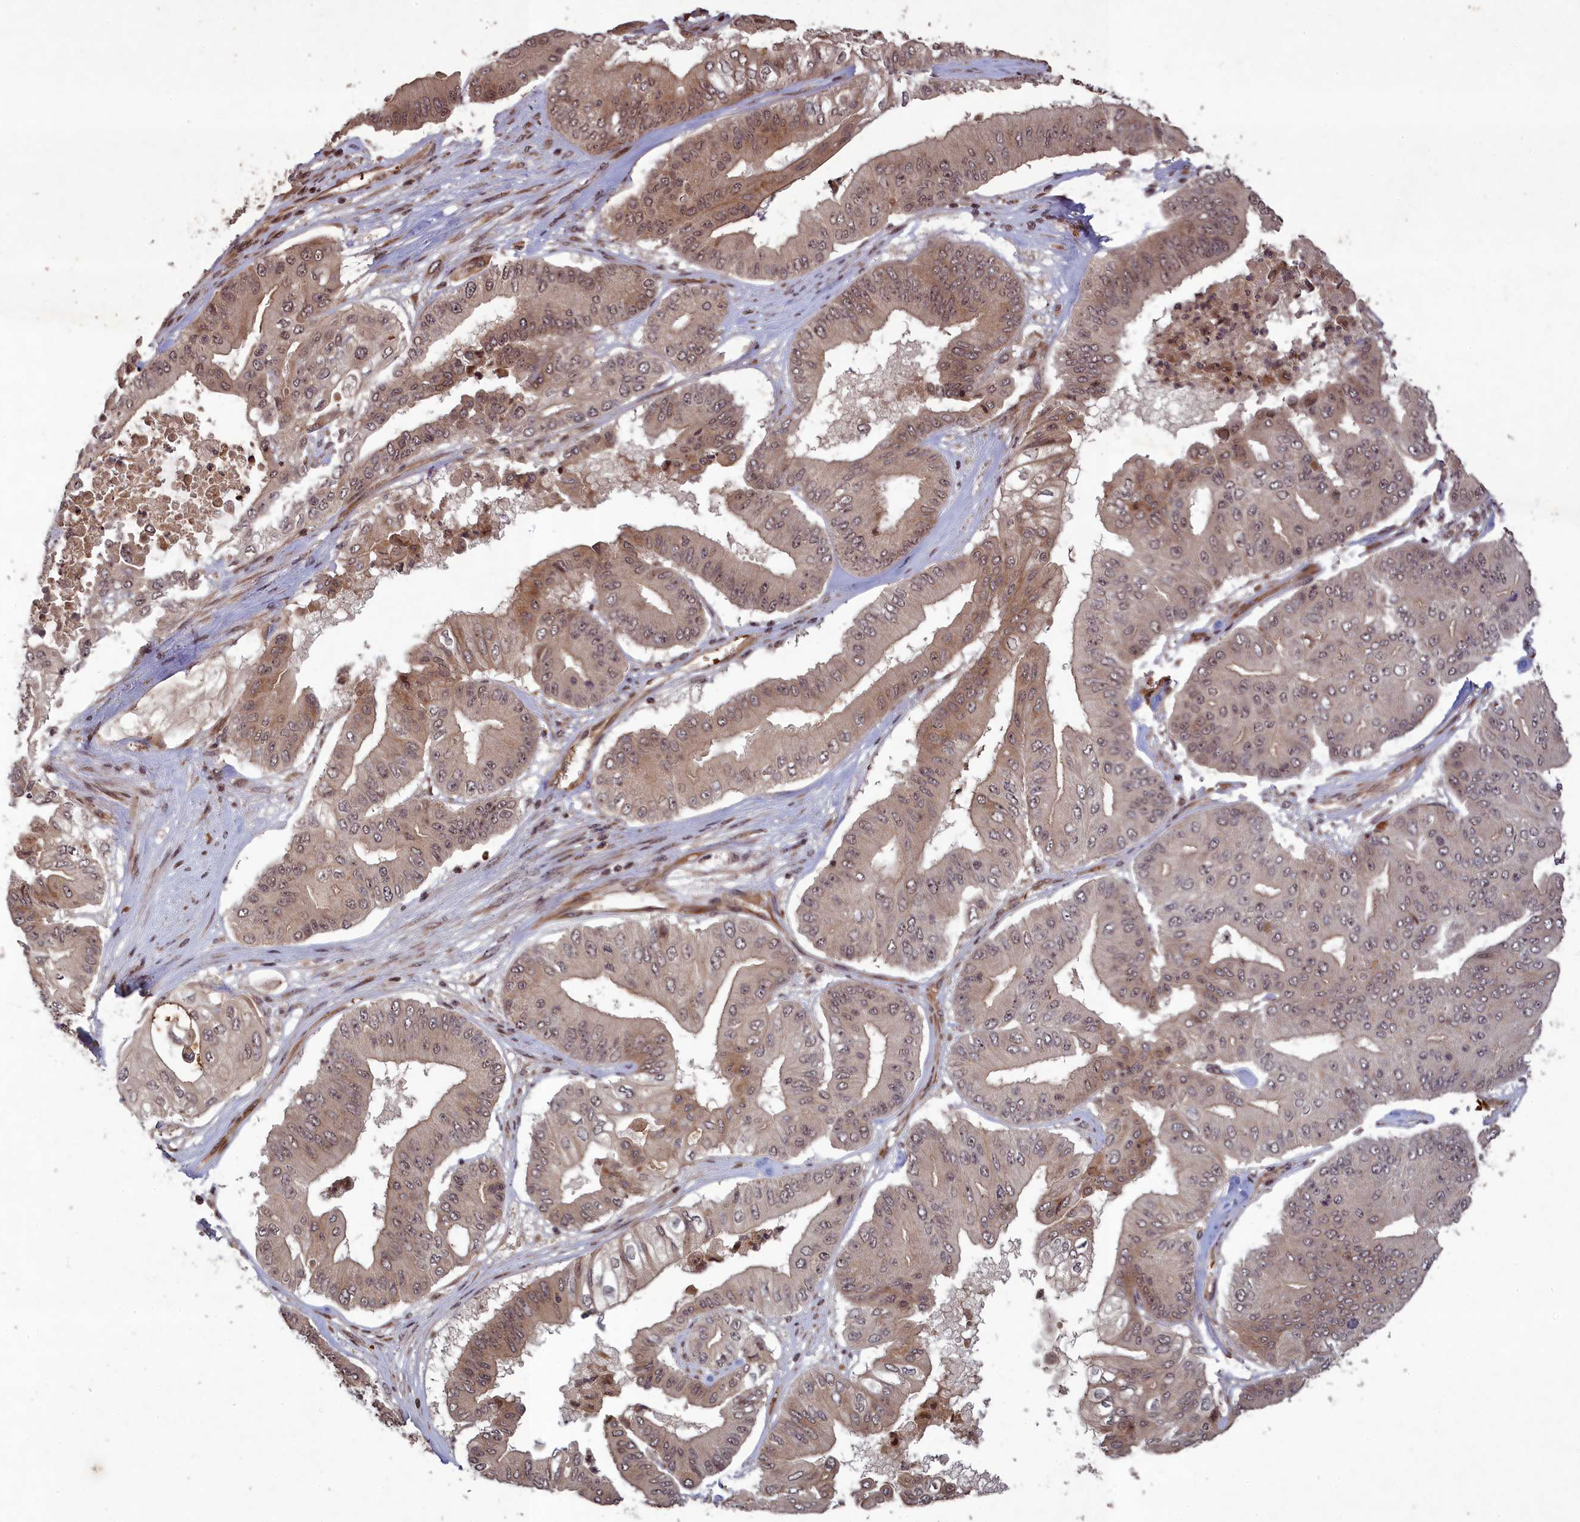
{"staining": {"intensity": "moderate", "quantity": ">75%", "location": "cytoplasmic/membranous,nuclear"}, "tissue": "pancreatic cancer", "cell_type": "Tumor cells", "image_type": "cancer", "snomed": [{"axis": "morphology", "description": "Adenocarcinoma, NOS"}, {"axis": "topography", "description": "Pancreas"}], "caption": "This is an image of IHC staining of adenocarcinoma (pancreatic), which shows moderate positivity in the cytoplasmic/membranous and nuclear of tumor cells.", "gene": "SRMS", "patient": {"sex": "female", "age": 77}}